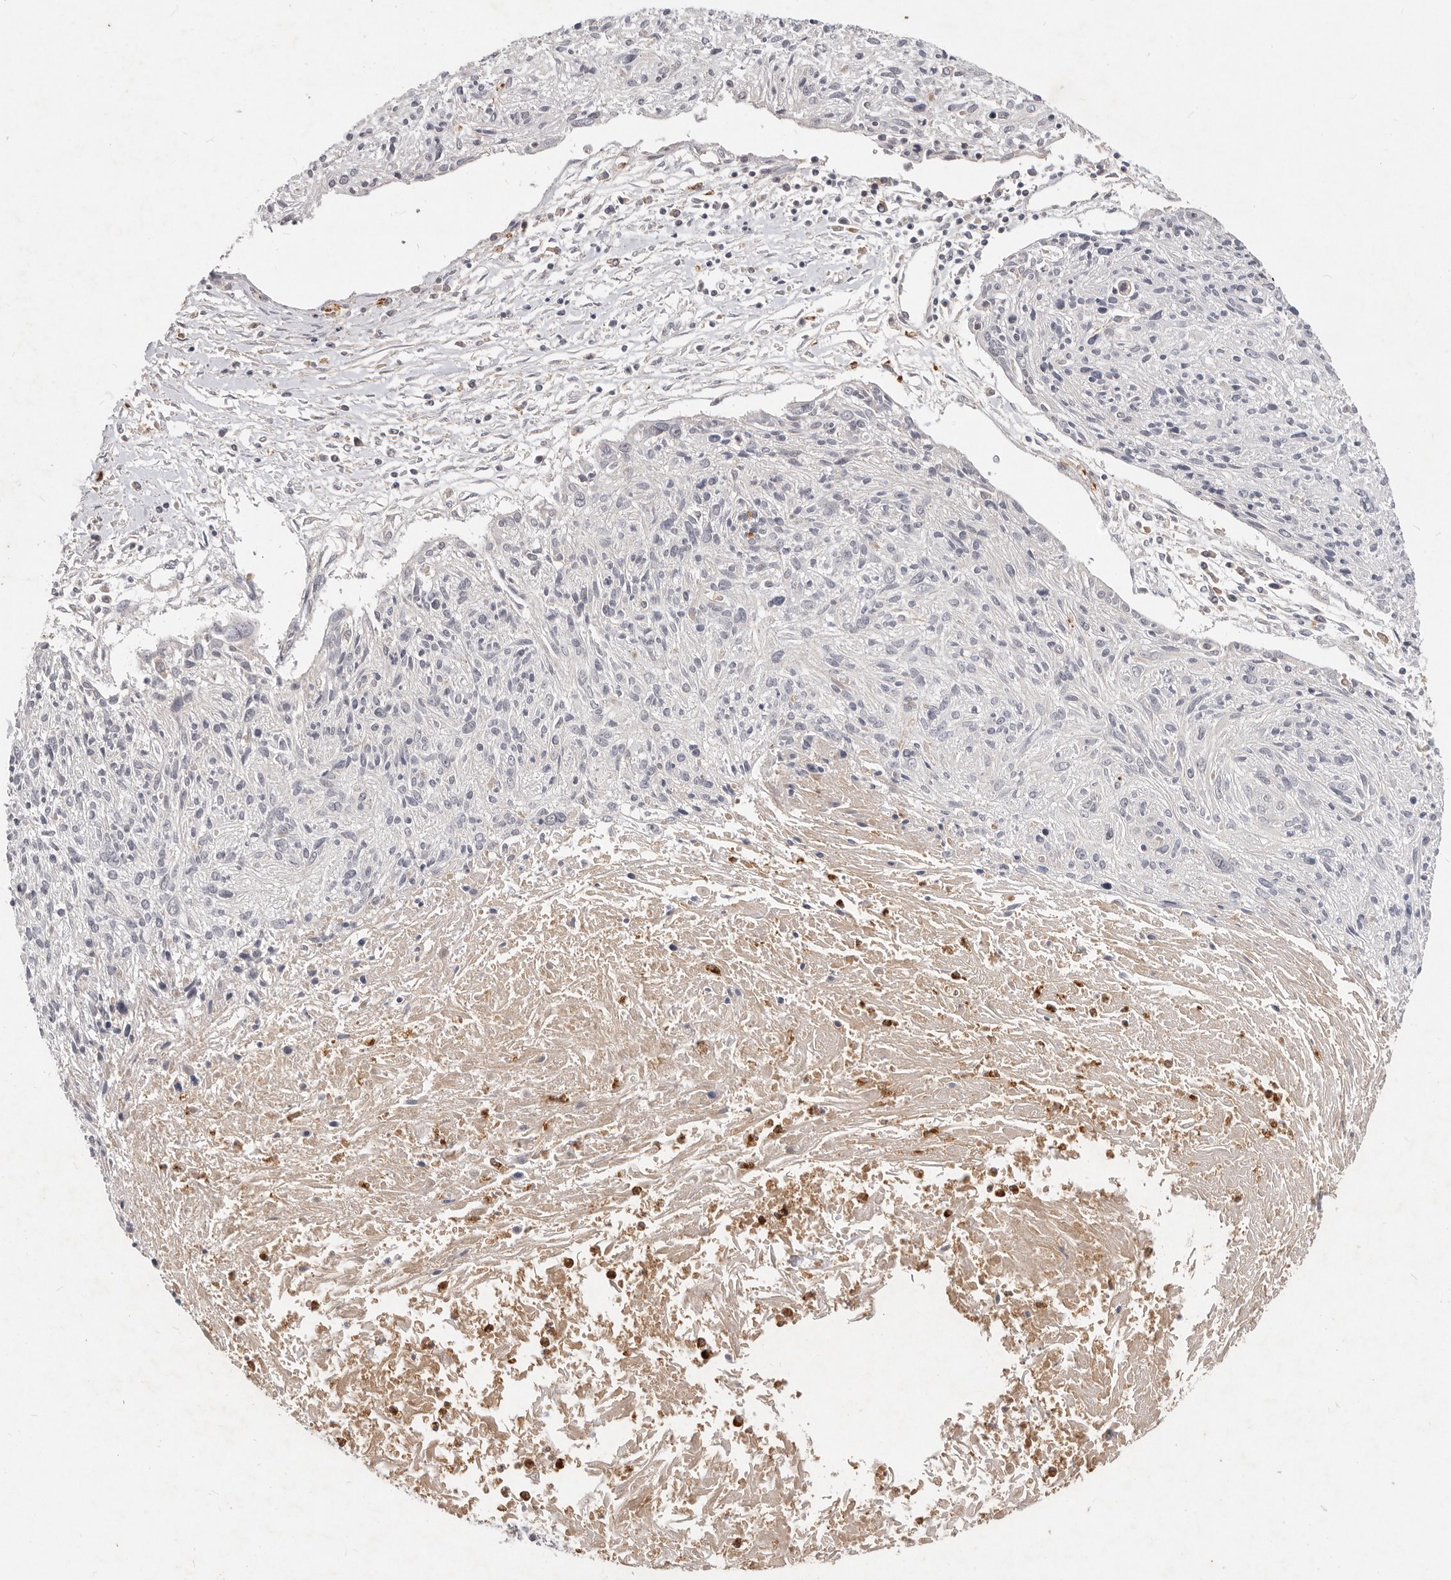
{"staining": {"intensity": "negative", "quantity": "none", "location": "none"}, "tissue": "cervical cancer", "cell_type": "Tumor cells", "image_type": "cancer", "snomed": [{"axis": "morphology", "description": "Squamous cell carcinoma, NOS"}, {"axis": "topography", "description": "Cervix"}], "caption": "Tumor cells show no significant protein staining in cervical squamous cell carcinoma. (DAB (3,3'-diaminobenzidine) IHC with hematoxylin counter stain).", "gene": "USP49", "patient": {"sex": "female", "age": 51}}